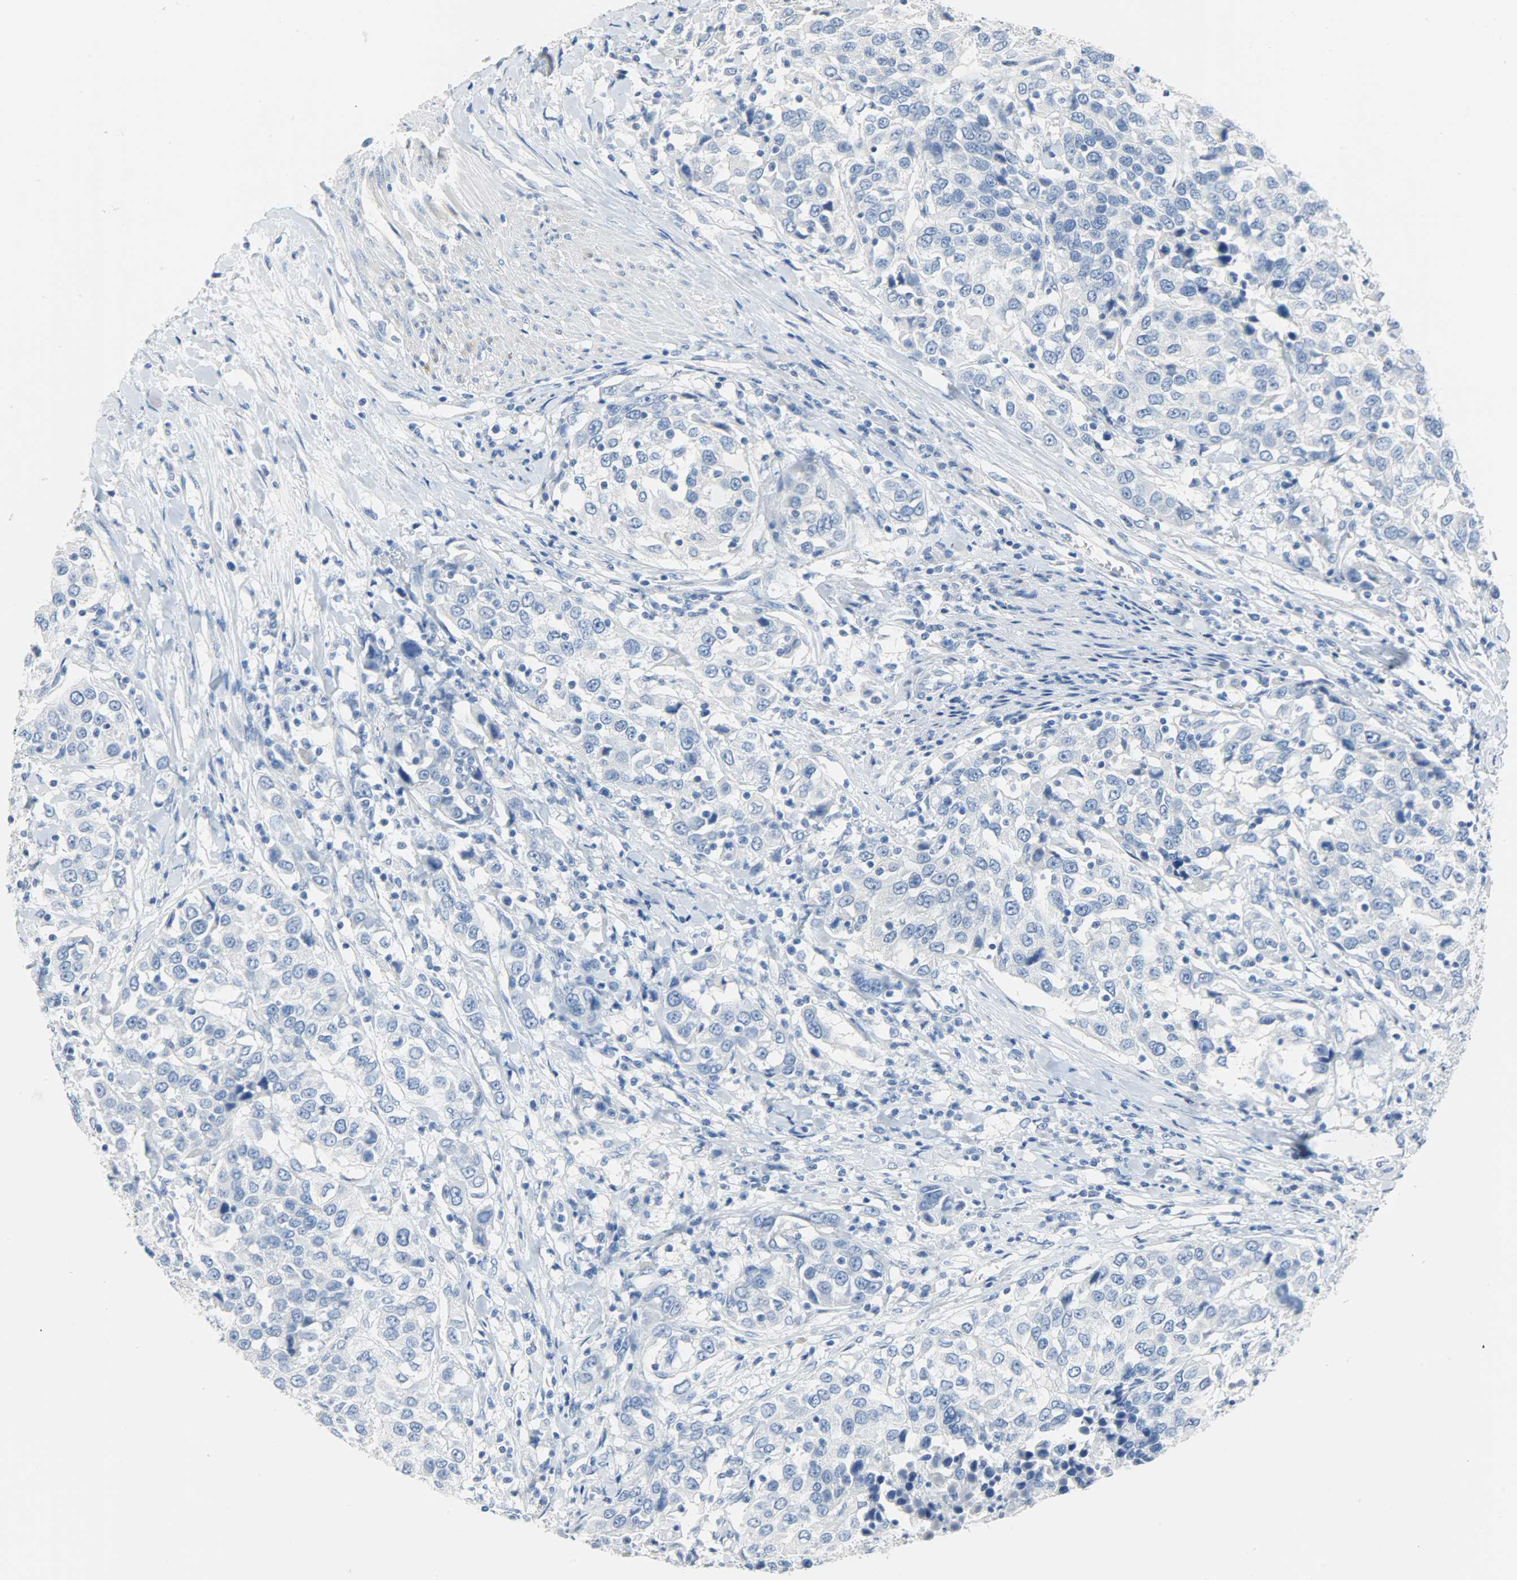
{"staining": {"intensity": "negative", "quantity": "none", "location": "none"}, "tissue": "urothelial cancer", "cell_type": "Tumor cells", "image_type": "cancer", "snomed": [{"axis": "morphology", "description": "Urothelial carcinoma, High grade"}, {"axis": "topography", "description": "Urinary bladder"}], "caption": "DAB immunohistochemical staining of urothelial carcinoma (high-grade) demonstrates no significant staining in tumor cells.", "gene": "CA3", "patient": {"sex": "female", "age": 80}}